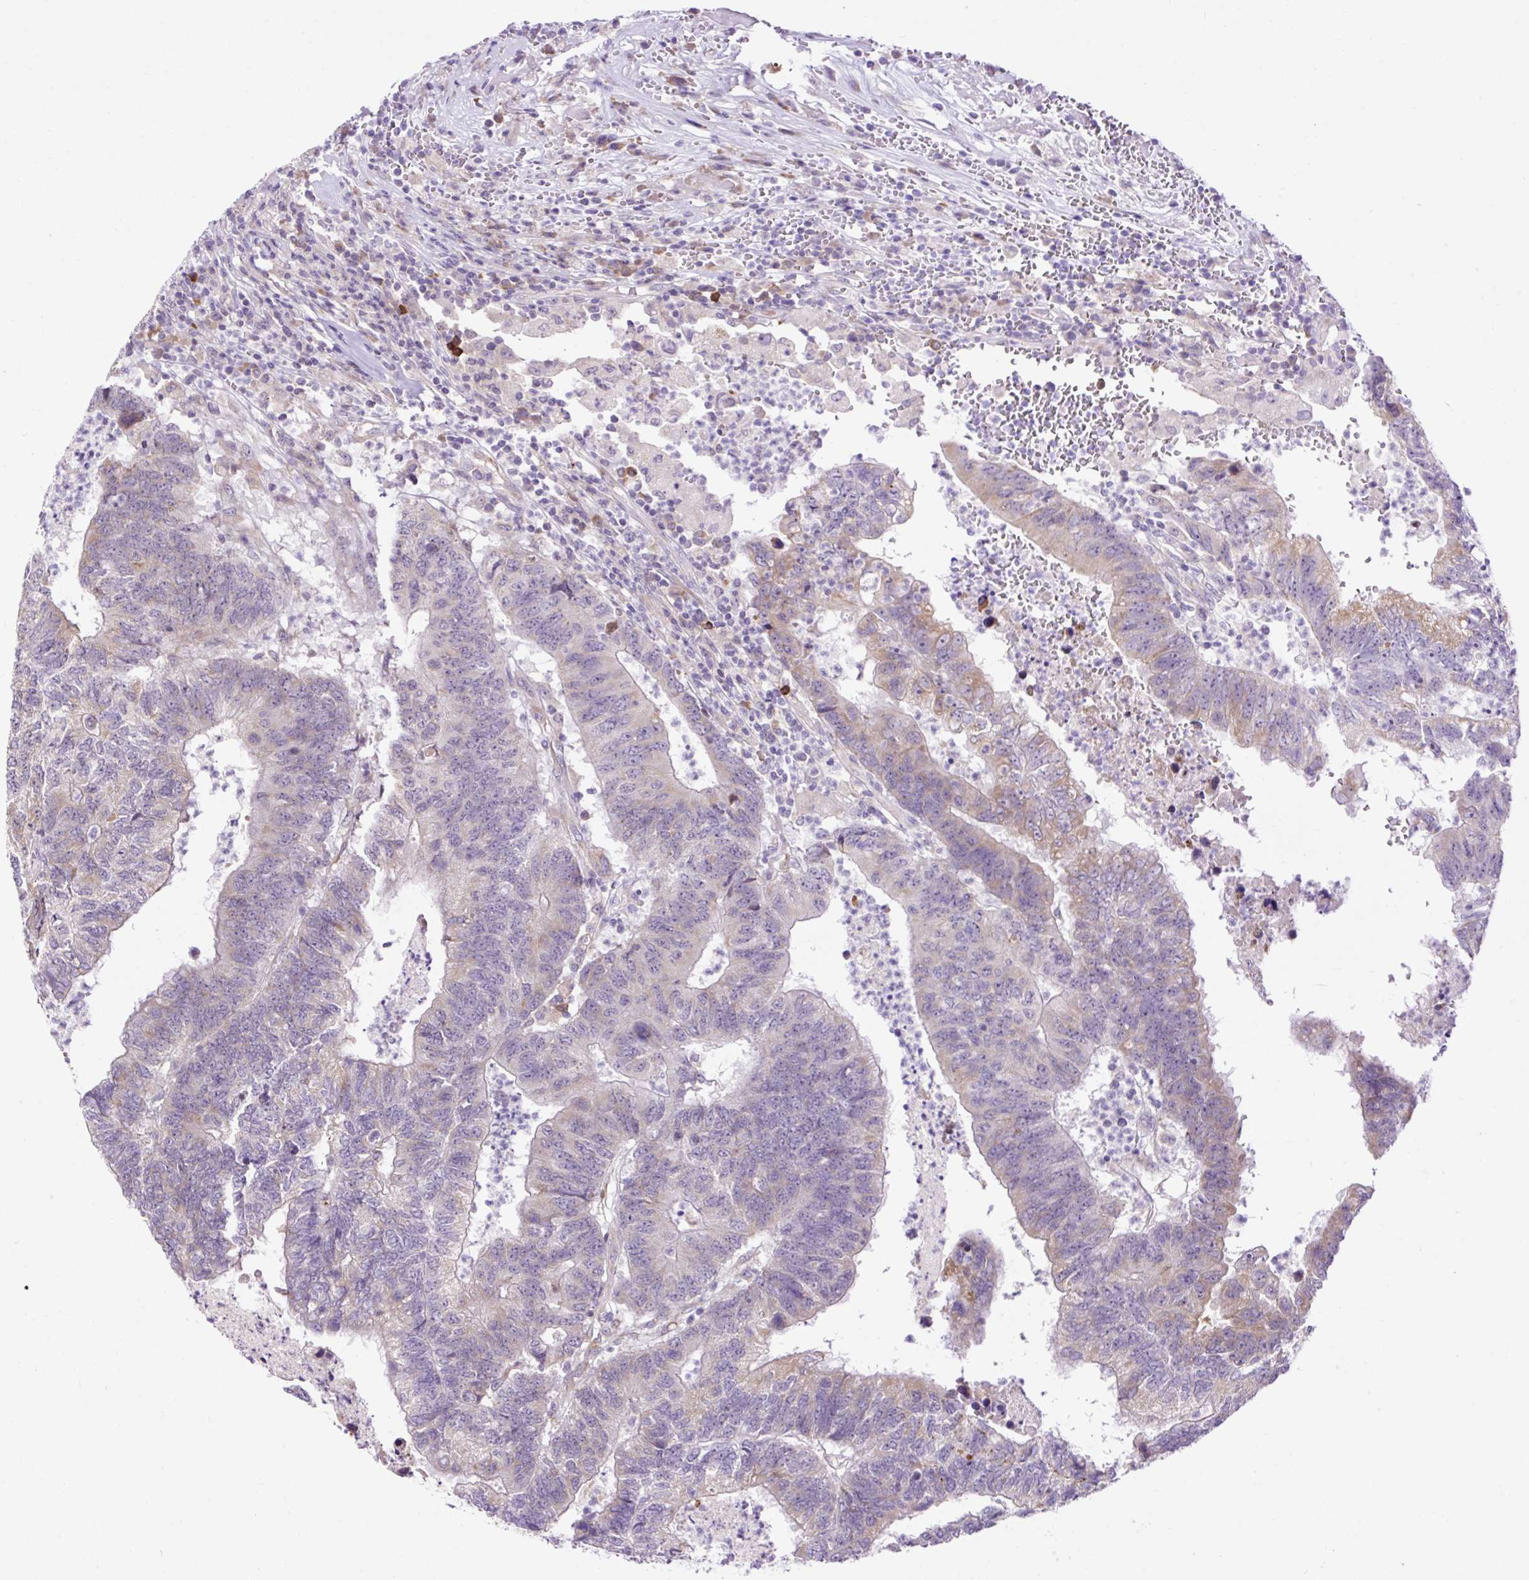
{"staining": {"intensity": "weak", "quantity": "<25%", "location": "cytoplasmic/membranous"}, "tissue": "colorectal cancer", "cell_type": "Tumor cells", "image_type": "cancer", "snomed": [{"axis": "morphology", "description": "Adenocarcinoma, NOS"}, {"axis": "topography", "description": "Colon"}], "caption": "DAB immunohistochemical staining of human colorectal adenocarcinoma exhibits no significant expression in tumor cells. (DAB (3,3'-diaminobenzidine) immunohistochemistry (IHC) visualized using brightfield microscopy, high magnification).", "gene": "FMC1", "patient": {"sex": "female", "age": 48}}